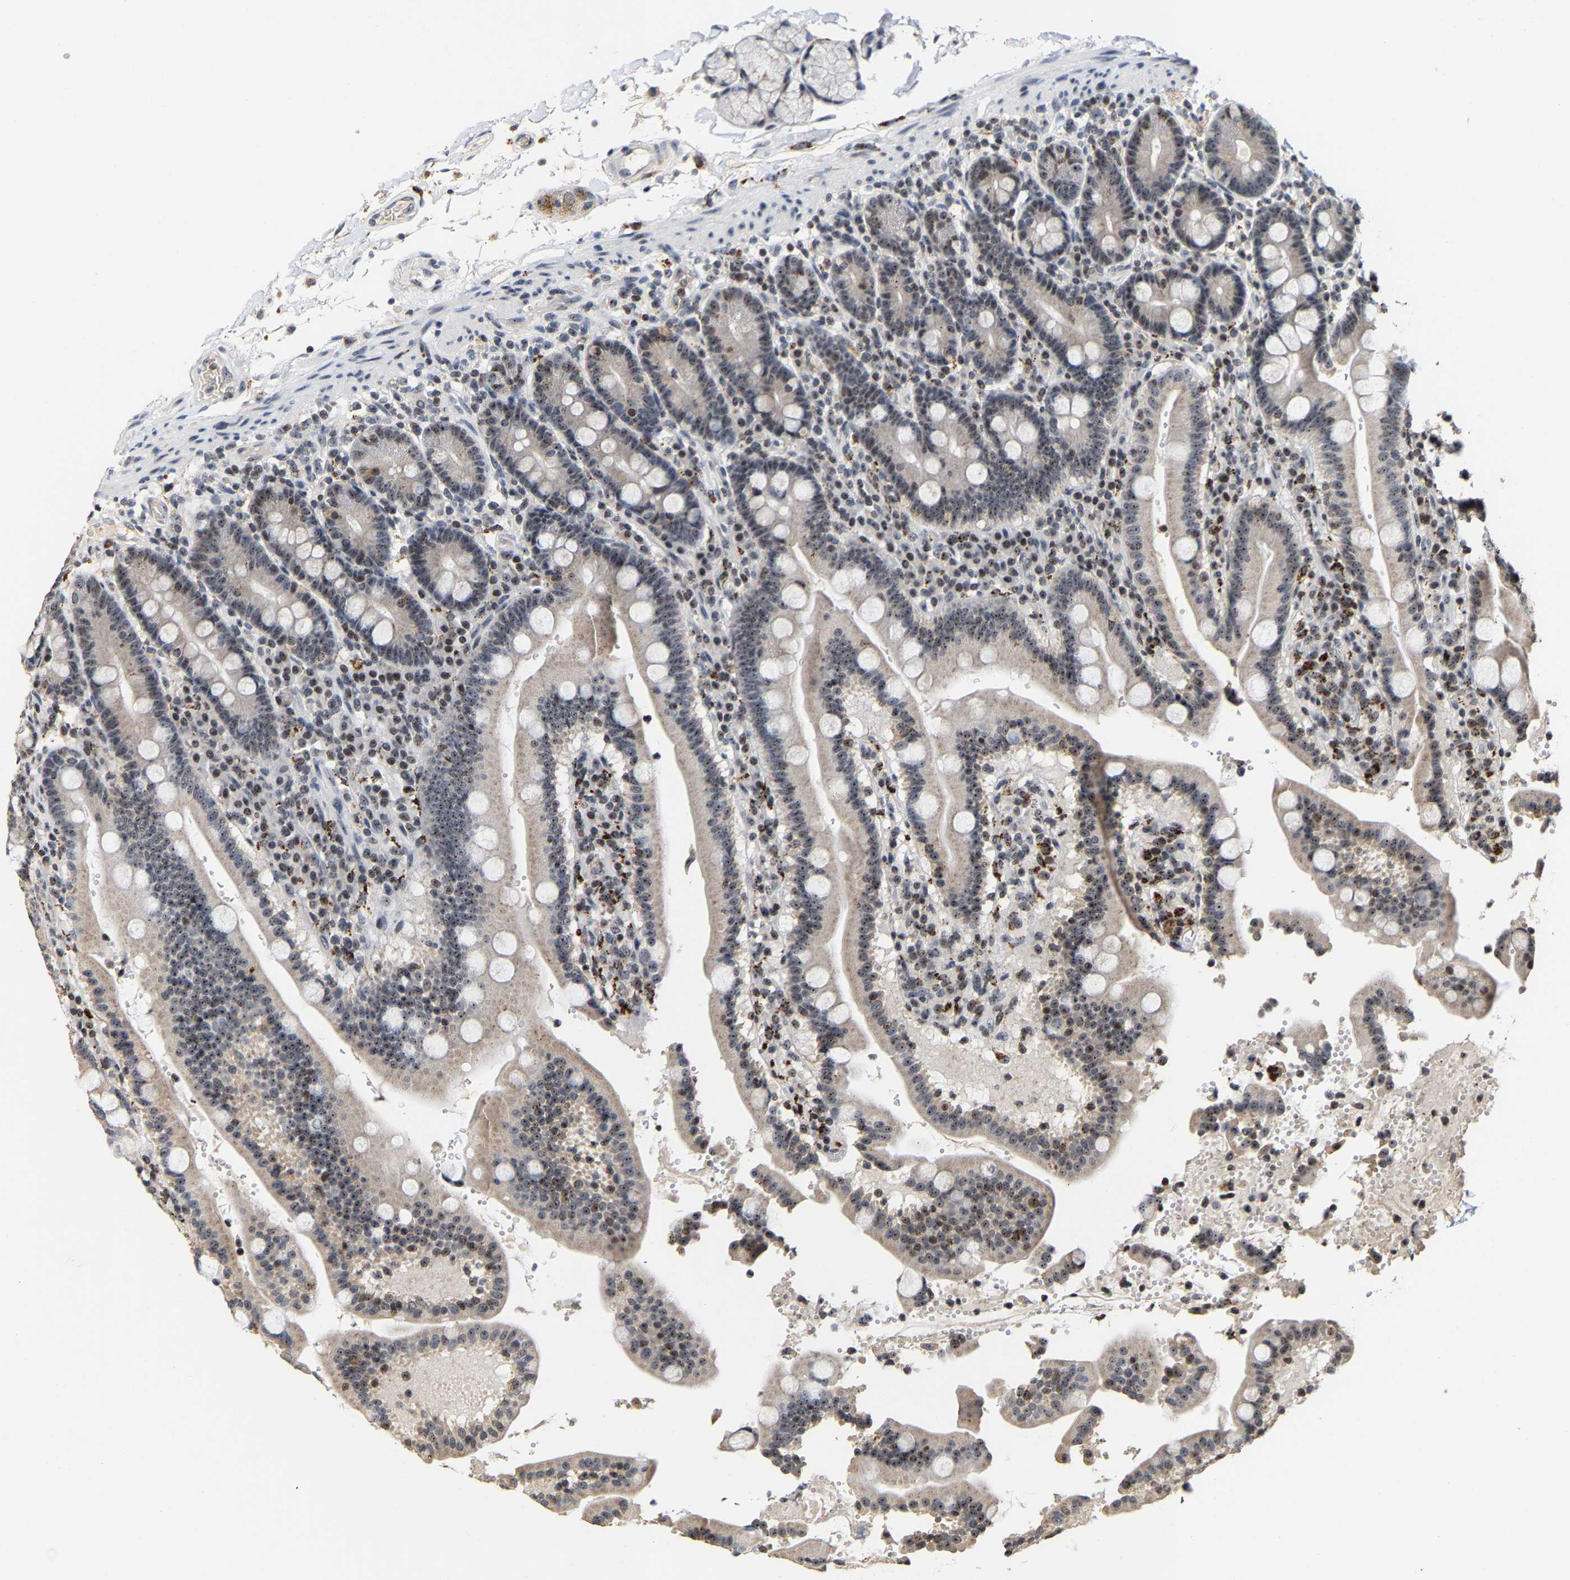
{"staining": {"intensity": "moderate", "quantity": ">75%", "location": "nuclear"}, "tissue": "duodenum", "cell_type": "Glandular cells", "image_type": "normal", "snomed": [{"axis": "morphology", "description": "Normal tissue, NOS"}, {"axis": "topography", "description": "Small intestine, NOS"}], "caption": "DAB immunohistochemical staining of unremarkable duodenum shows moderate nuclear protein staining in approximately >75% of glandular cells. Immunohistochemistry stains the protein of interest in brown and the nuclei are stained blue.", "gene": "NOP58", "patient": {"sex": "female", "age": 71}}